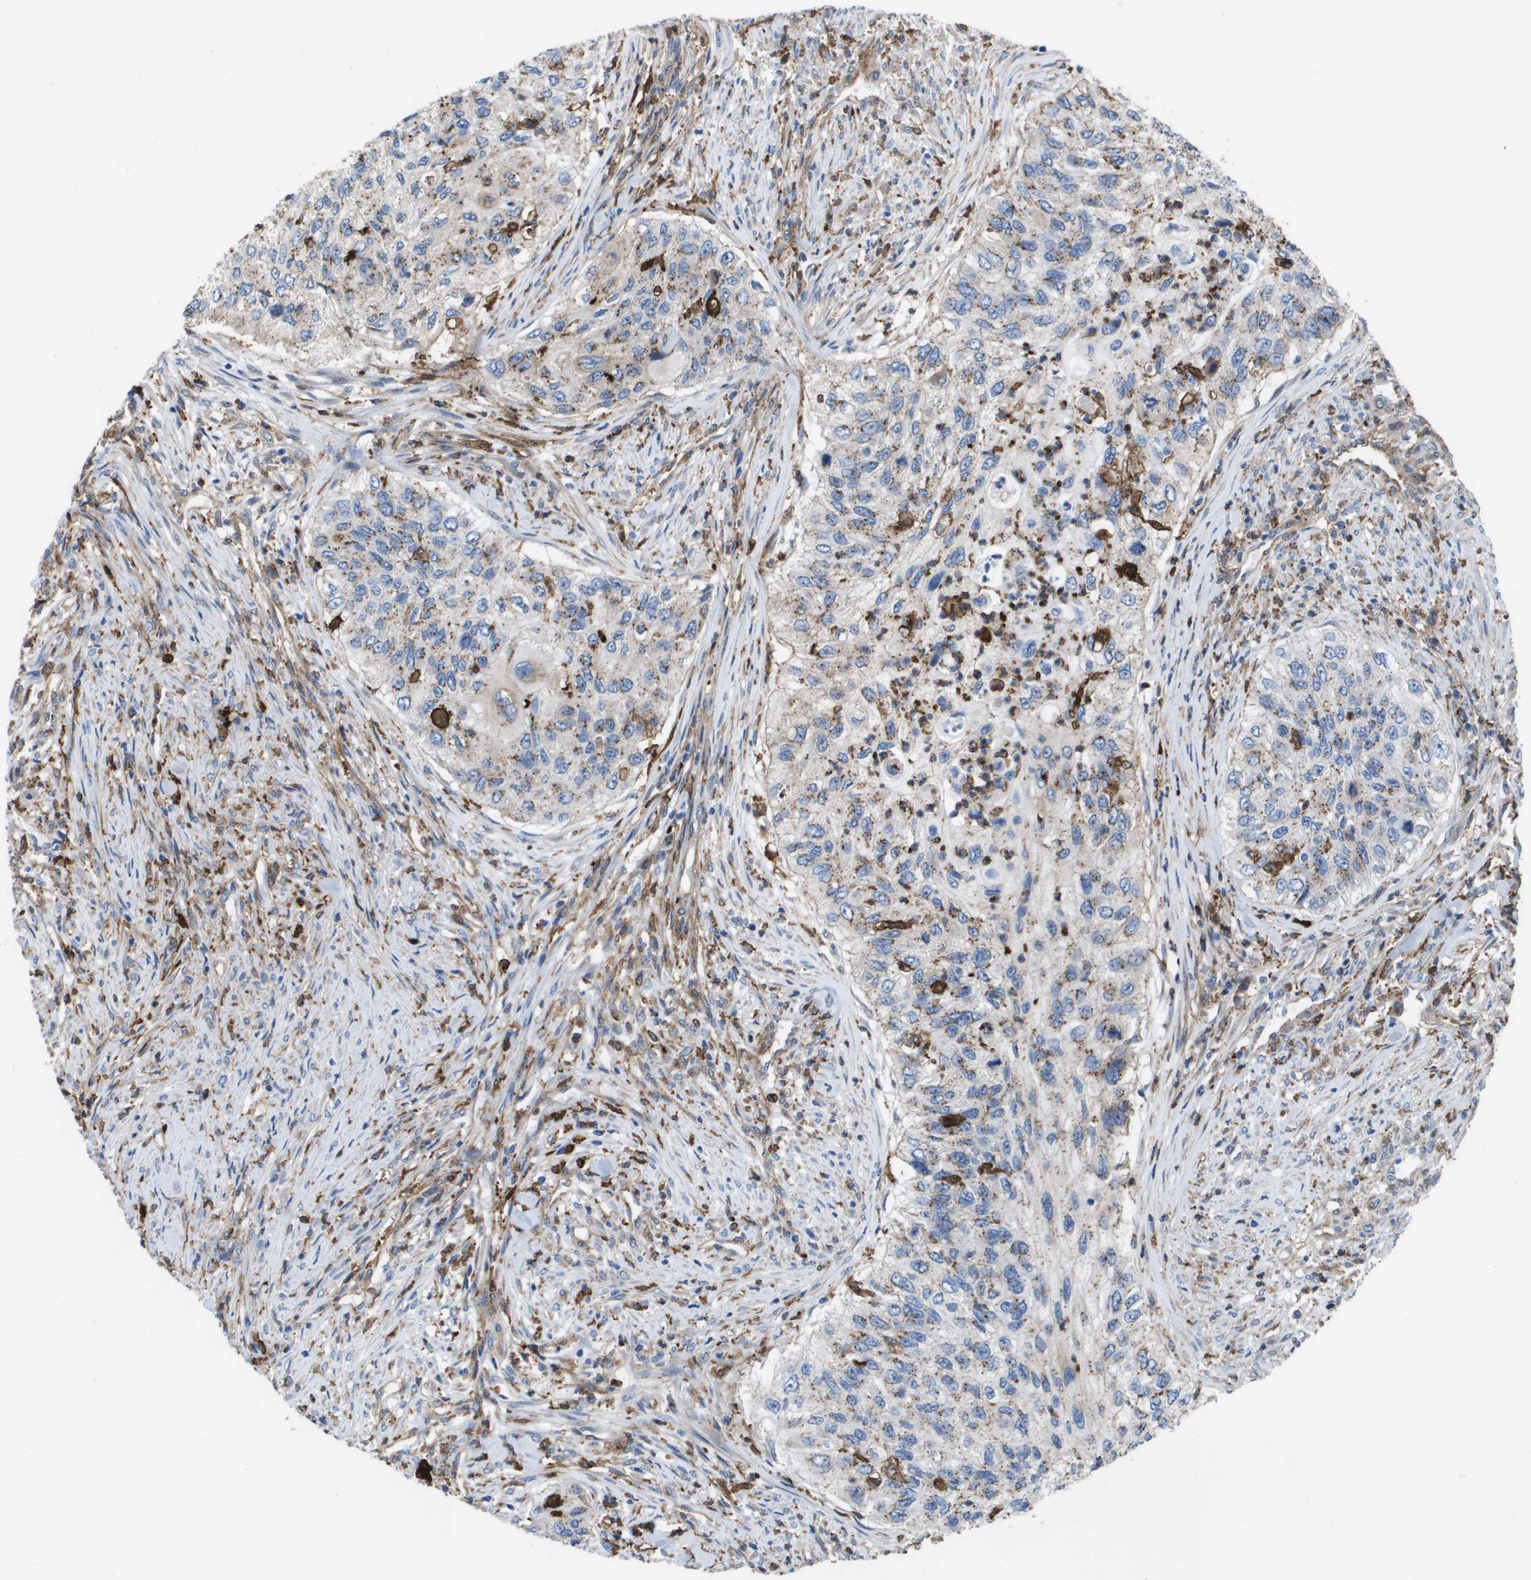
{"staining": {"intensity": "moderate", "quantity": ">75%", "location": "cytoplasmic/membranous"}, "tissue": "urothelial cancer", "cell_type": "Tumor cells", "image_type": "cancer", "snomed": [{"axis": "morphology", "description": "Urothelial carcinoma, High grade"}, {"axis": "topography", "description": "Urinary bladder"}], "caption": "Human urothelial cancer stained with a protein marker demonstrates moderate staining in tumor cells.", "gene": "SLC37A2", "patient": {"sex": "female", "age": 60}}